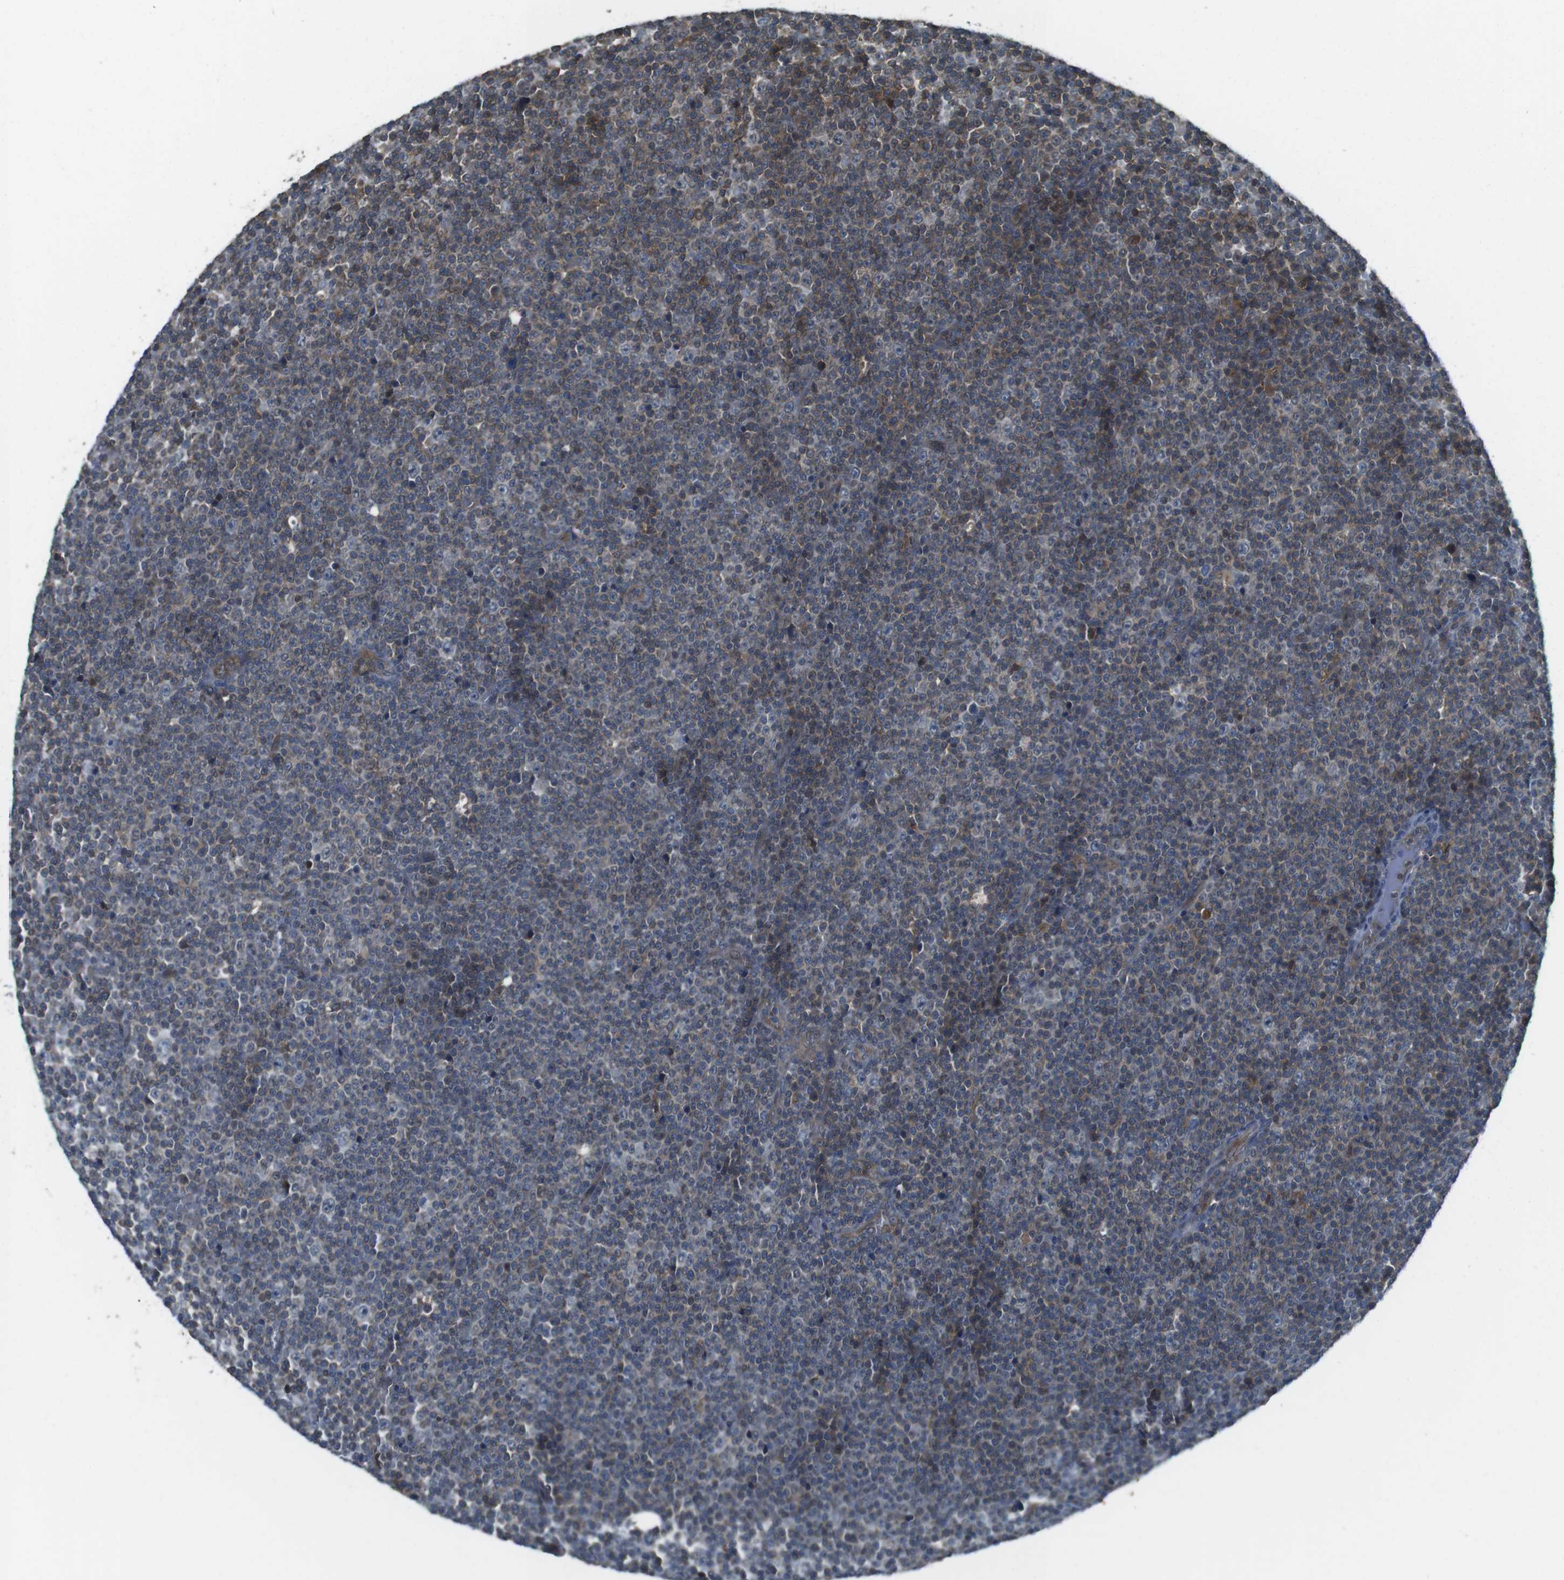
{"staining": {"intensity": "moderate", "quantity": "25%-75%", "location": "cytoplasmic/membranous"}, "tissue": "lymphoma", "cell_type": "Tumor cells", "image_type": "cancer", "snomed": [{"axis": "morphology", "description": "Malignant lymphoma, non-Hodgkin's type, Low grade"}, {"axis": "topography", "description": "Lymph node"}], "caption": "Immunohistochemistry (IHC) of human lymphoma demonstrates medium levels of moderate cytoplasmic/membranous positivity in about 25%-75% of tumor cells.", "gene": "LRRC3B", "patient": {"sex": "female", "age": 67}}